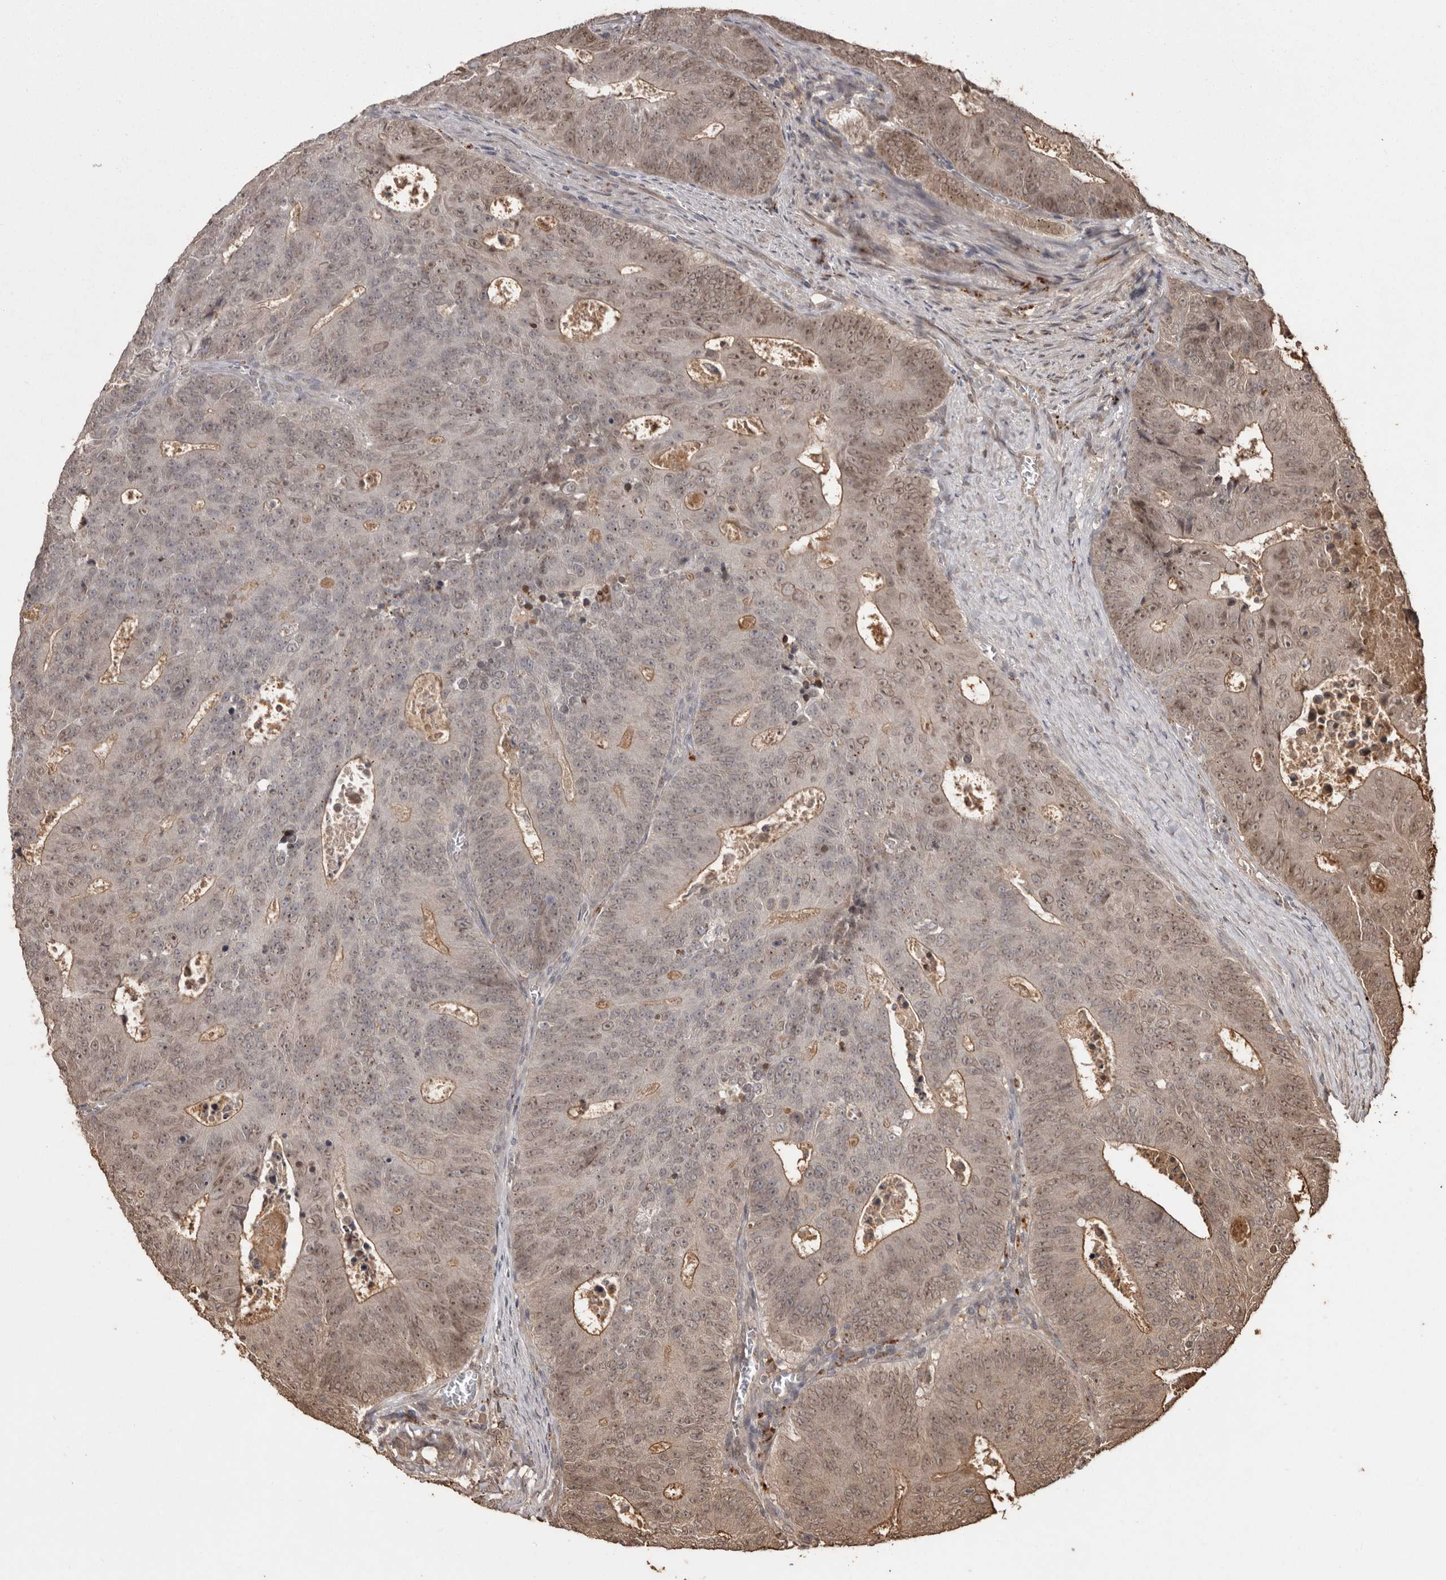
{"staining": {"intensity": "moderate", "quantity": ">75%", "location": "nuclear"}, "tissue": "colorectal cancer", "cell_type": "Tumor cells", "image_type": "cancer", "snomed": [{"axis": "morphology", "description": "Adenocarcinoma, NOS"}, {"axis": "topography", "description": "Colon"}], "caption": "Adenocarcinoma (colorectal) stained with a brown dye shows moderate nuclear positive expression in approximately >75% of tumor cells.", "gene": "NUP43", "patient": {"sex": "male", "age": 87}}